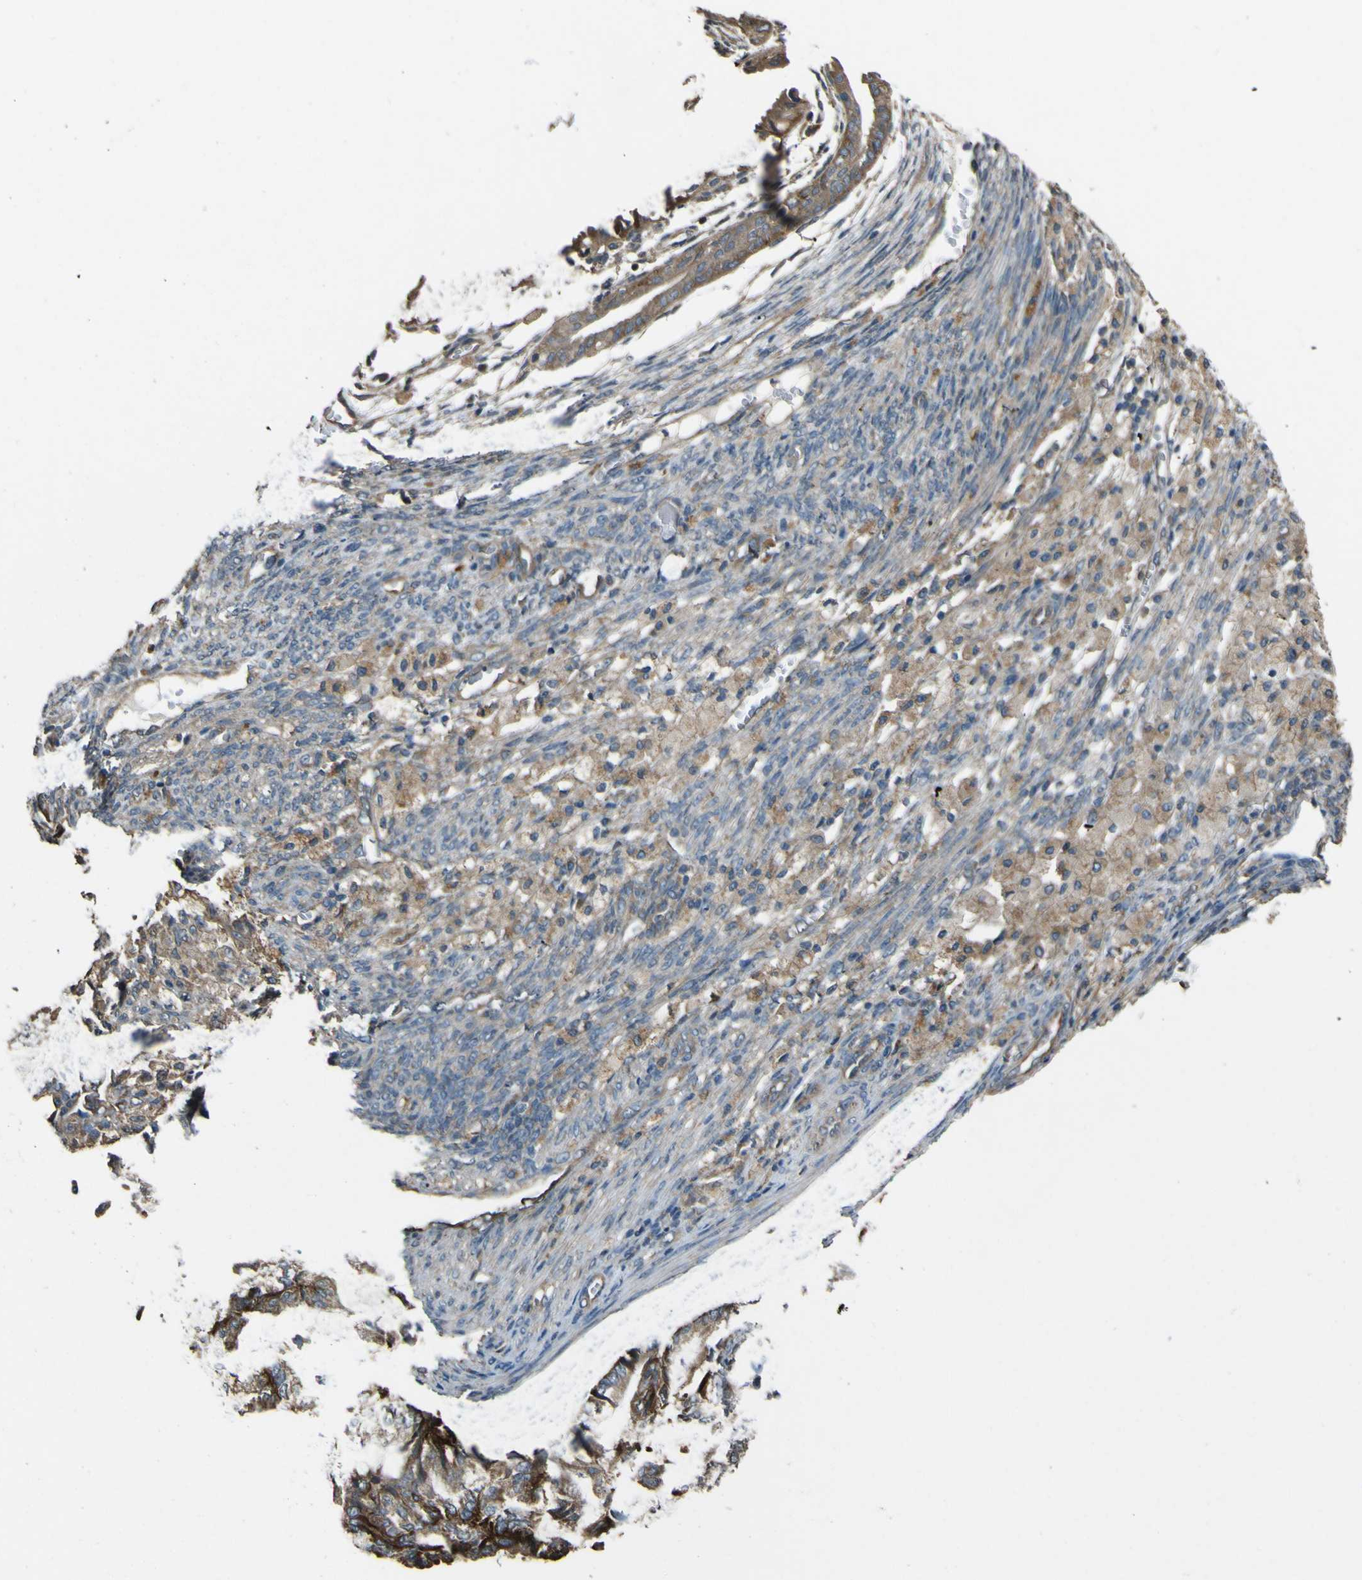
{"staining": {"intensity": "strong", "quantity": "25%-75%", "location": "cytoplasmic/membranous"}, "tissue": "cervical cancer", "cell_type": "Tumor cells", "image_type": "cancer", "snomed": [{"axis": "morphology", "description": "Normal tissue, NOS"}, {"axis": "morphology", "description": "Adenocarcinoma, NOS"}, {"axis": "topography", "description": "Cervix"}, {"axis": "topography", "description": "Endometrium"}], "caption": "Cervical adenocarcinoma stained with DAB (3,3'-diaminobenzidine) immunohistochemistry demonstrates high levels of strong cytoplasmic/membranous positivity in approximately 25%-75% of tumor cells.", "gene": "NAALADL2", "patient": {"sex": "female", "age": 86}}